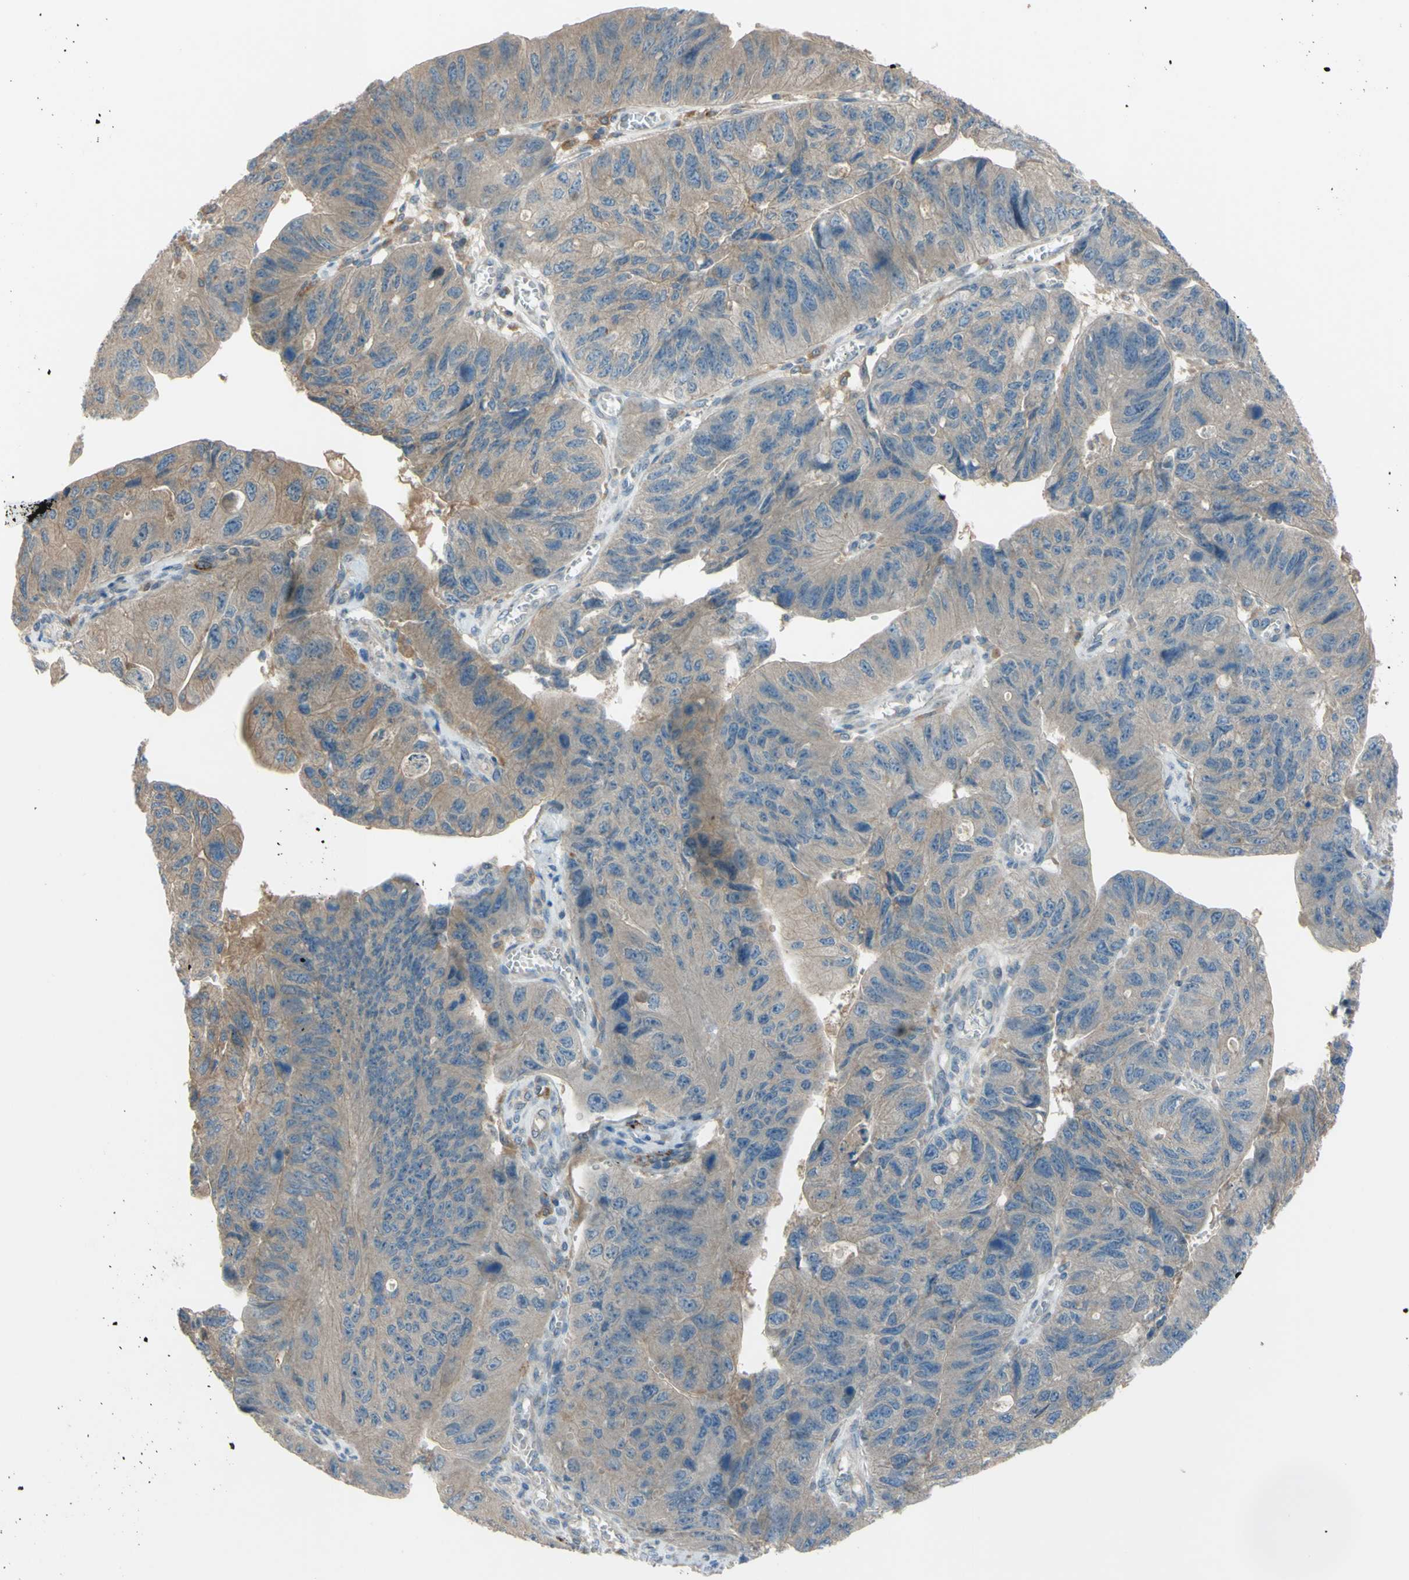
{"staining": {"intensity": "weak", "quantity": ">75%", "location": "cytoplasmic/membranous"}, "tissue": "stomach cancer", "cell_type": "Tumor cells", "image_type": "cancer", "snomed": [{"axis": "morphology", "description": "Adenocarcinoma, NOS"}, {"axis": "topography", "description": "Stomach"}], "caption": "Immunohistochemical staining of stomach cancer demonstrates low levels of weak cytoplasmic/membranous expression in approximately >75% of tumor cells. The protein is shown in brown color, while the nuclei are stained blue.", "gene": "AFP", "patient": {"sex": "male", "age": 59}}